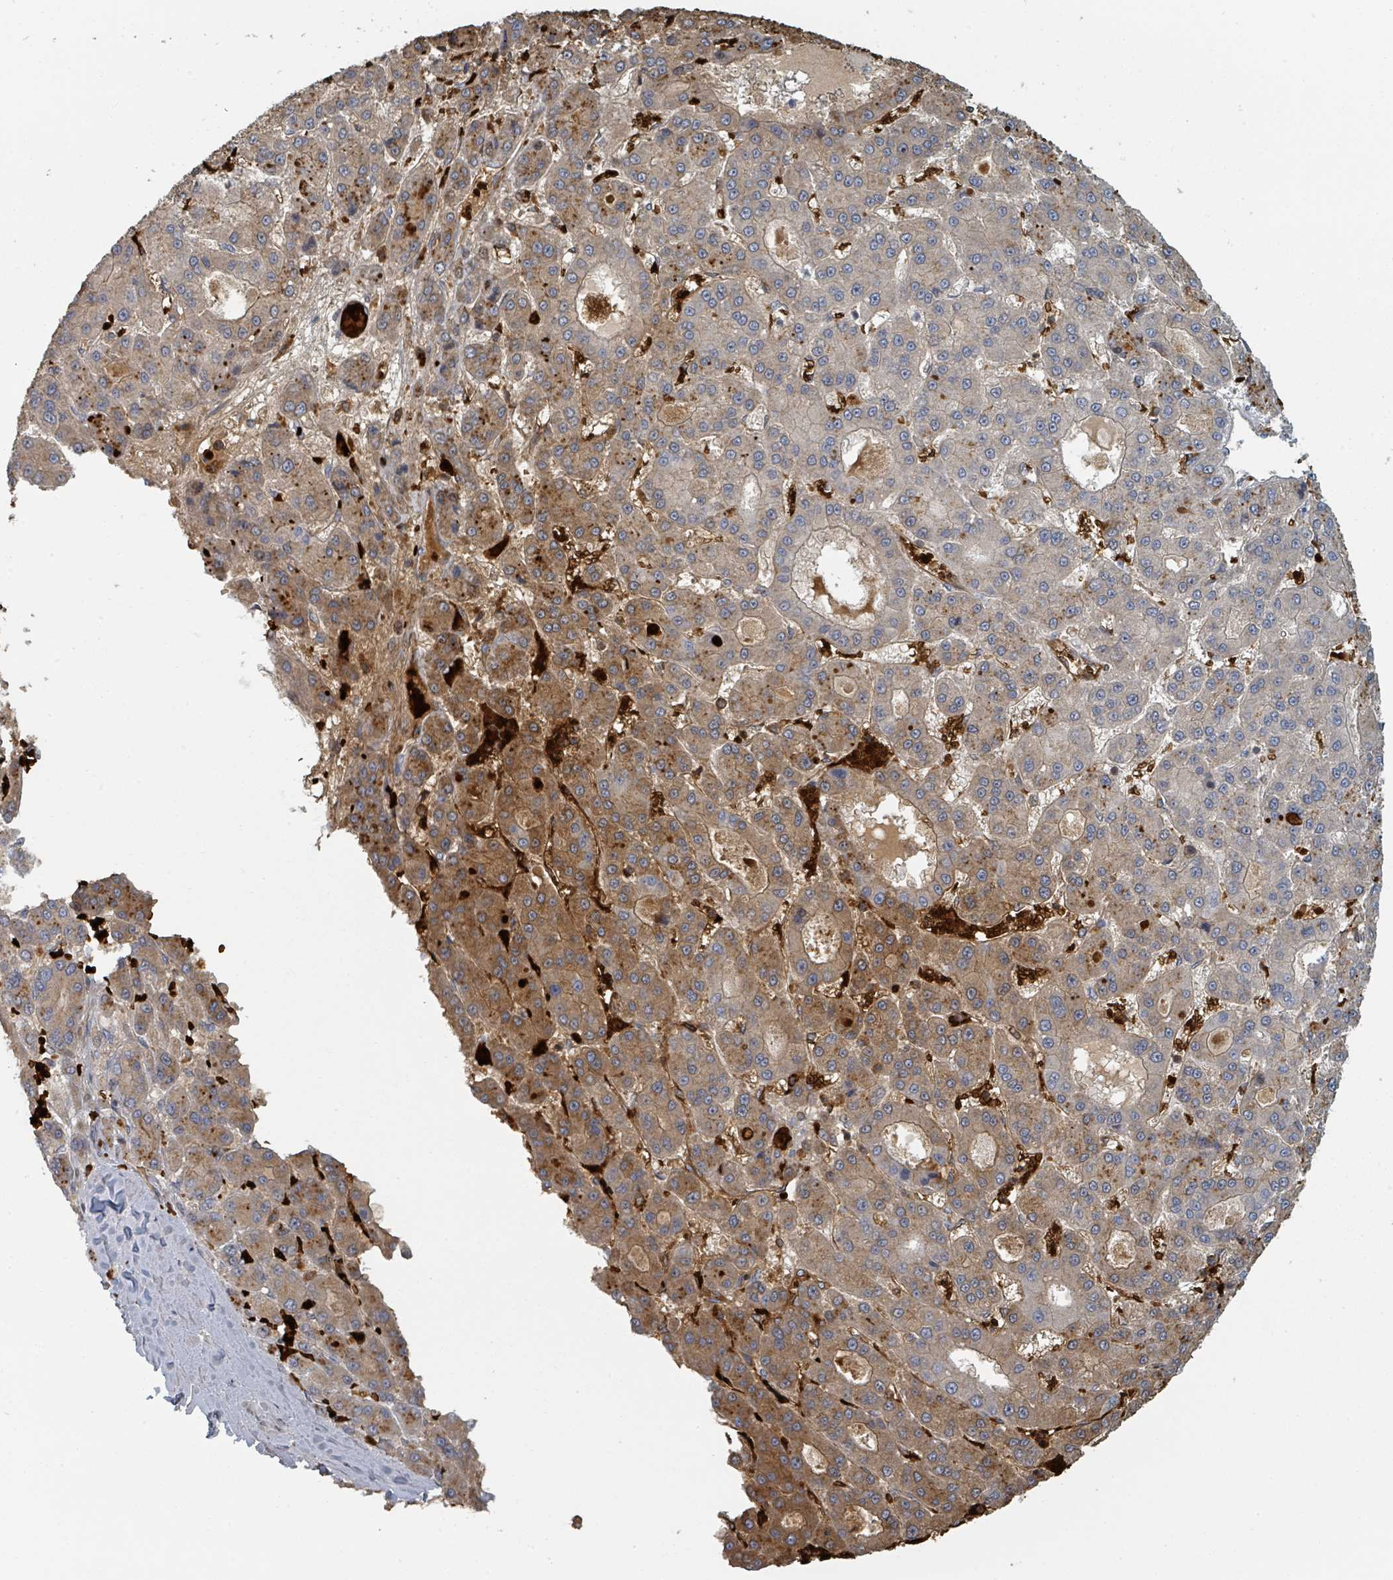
{"staining": {"intensity": "moderate", "quantity": "<25%", "location": "cytoplasmic/membranous"}, "tissue": "liver cancer", "cell_type": "Tumor cells", "image_type": "cancer", "snomed": [{"axis": "morphology", "description": "Carcinoma, Hepatocellular, NOS"}, {"axis": "topography", "description": "Liver"}], "caption": "Moderate cytoplasmic/membranous positivity is present in approximately <25% of tumor cells in liver cancer (hepatocellular carcinoma).", "gene": "TRPC4AP", "patient": {"sex": "male", "age": 70}}